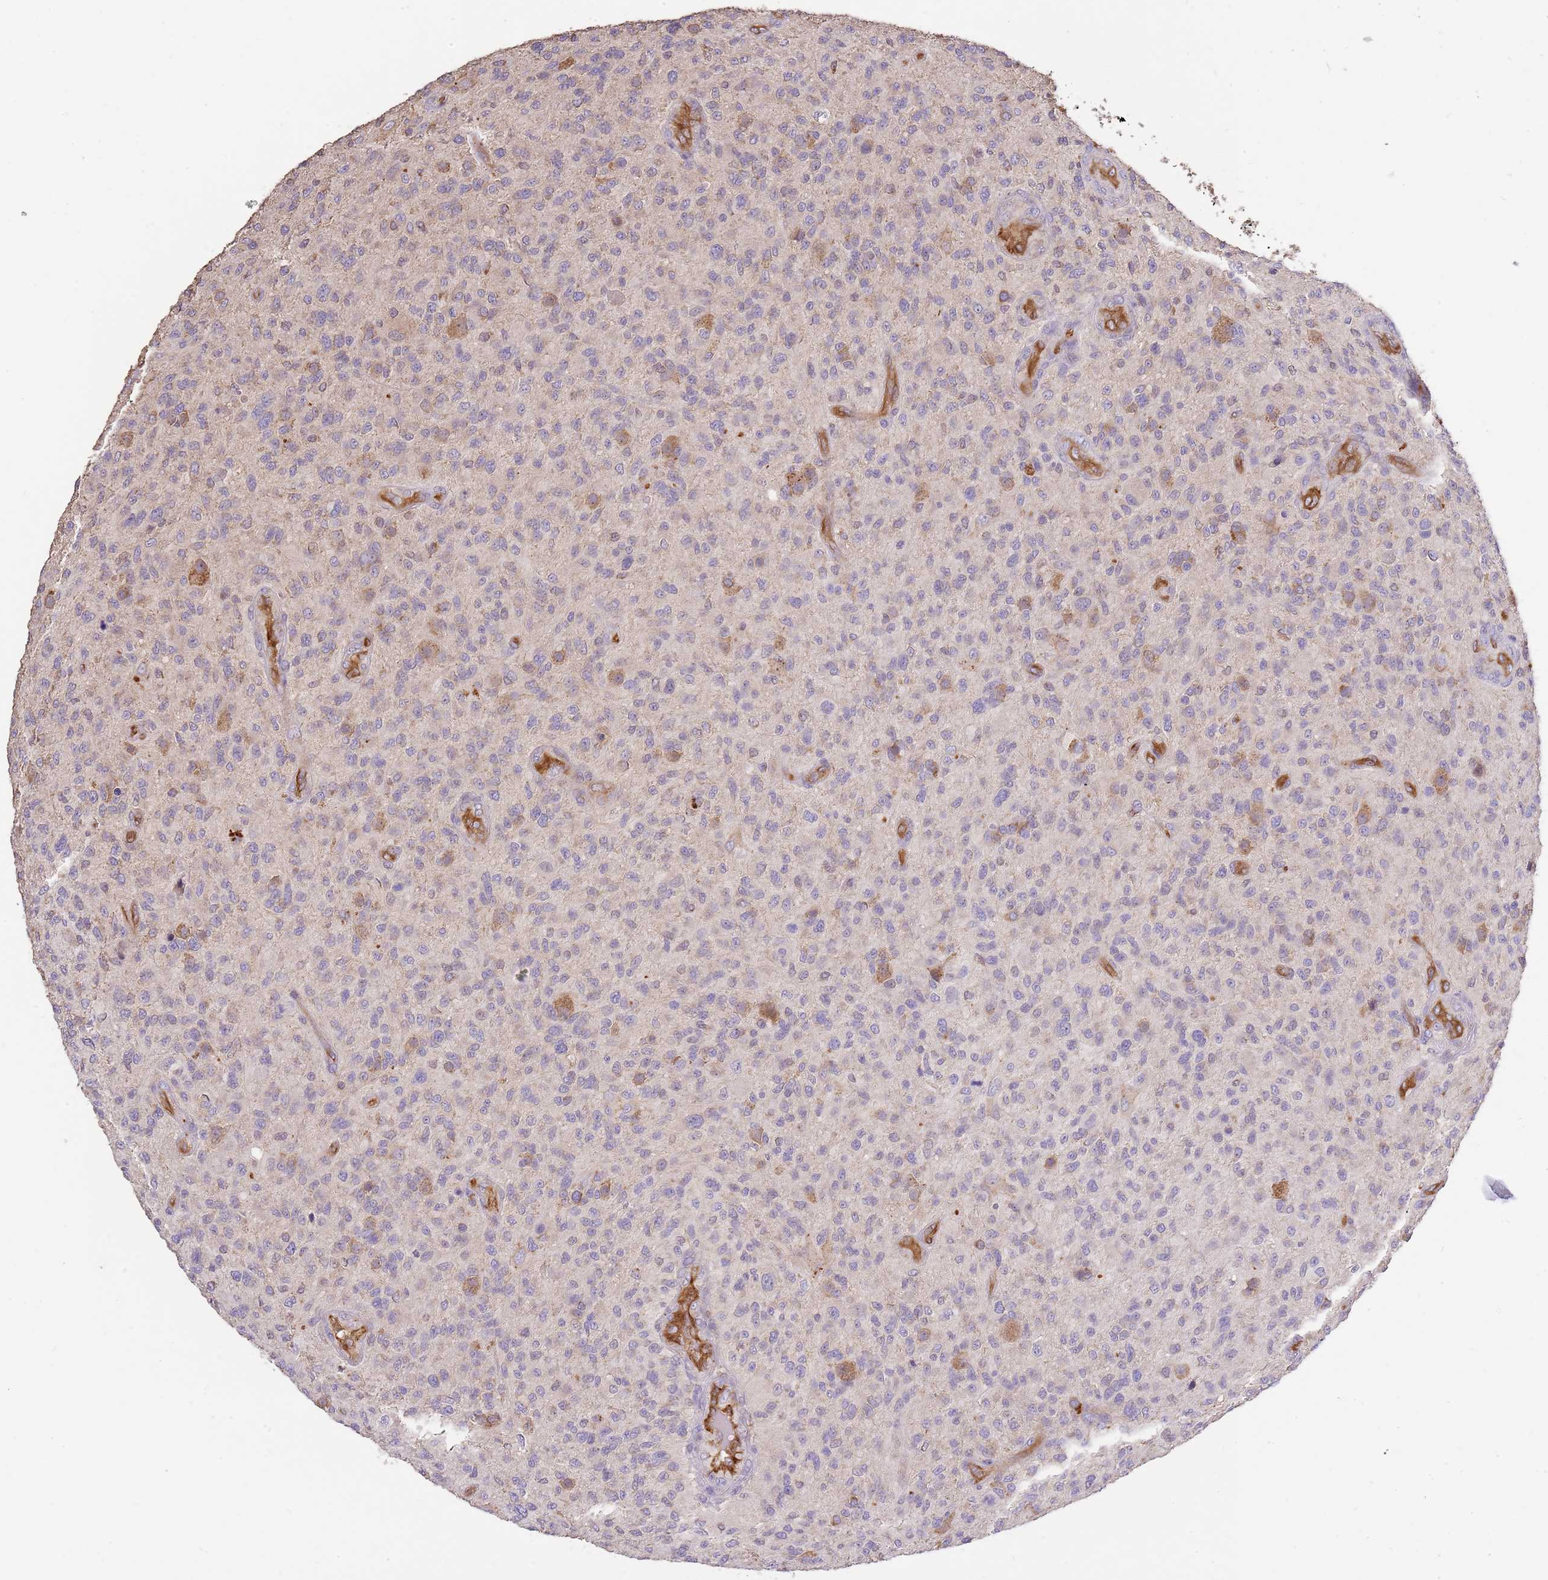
{"staining": {"intensity": "weak", "quantity": "<25%", "location": "cytoplasmic/membranous"}, "tissue": "glioma", "cell_type": "Tumor cells", "image_type": "cancer", "snomed": [{"axis": "morphology", "description": "Glioma, malignant, High grade"}, {"axis": "topography", "description": "Brain"}], "caption": "Immunohistochemical staining of human glioma reveals no significant positivity in tumor cells.", "gene": "DOCK9", "patient": {"sex": "male", "age": 47}}